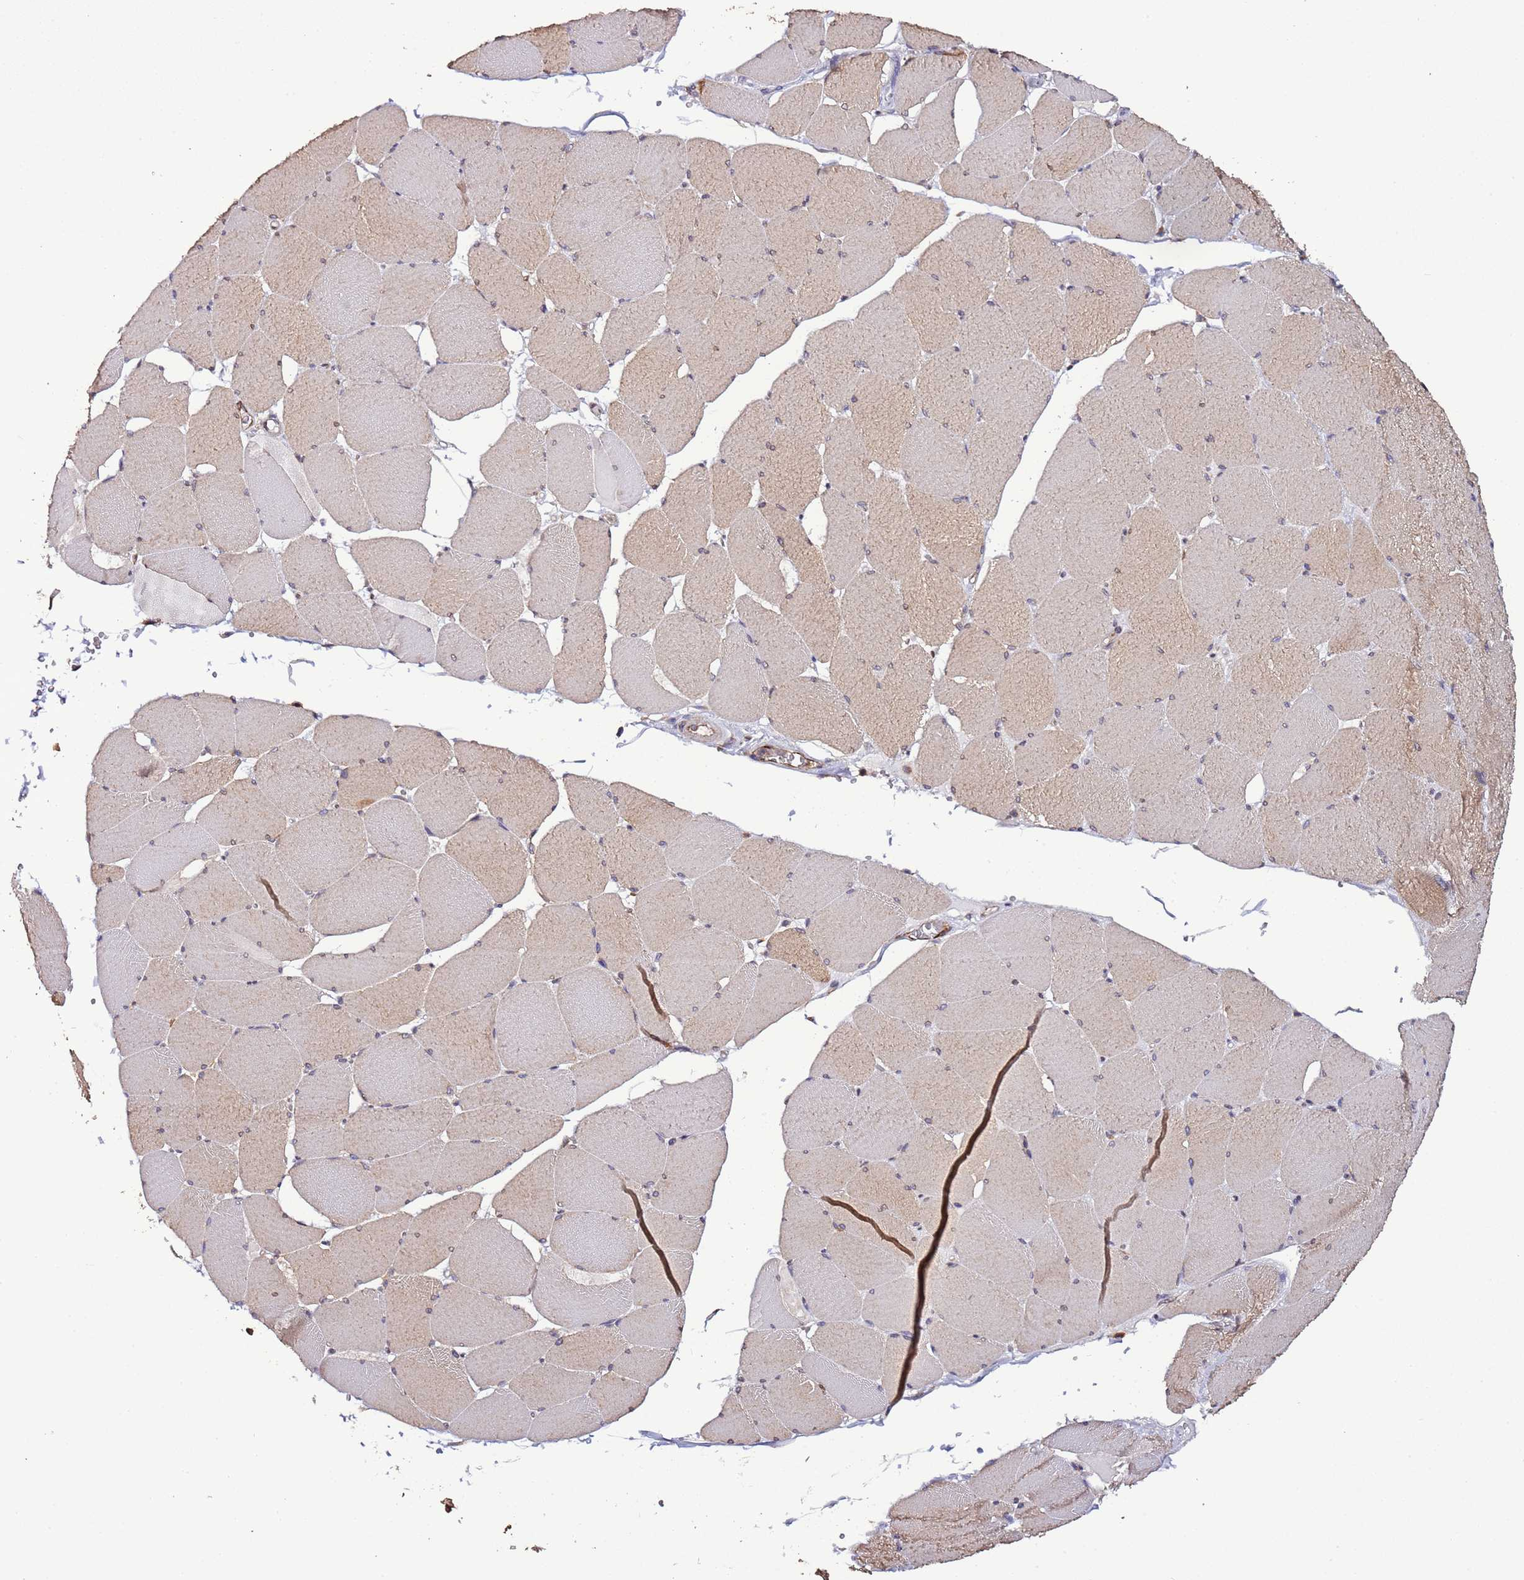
{"staining": {"intensity": "moderate", "quantity": "<25%", "location": "cytoplasmic/membranous"}, "tissue": "skeletal muscle", "cell_type": "Myocytes", "image_type": "normal", "snomed": [{"axis": "morphology", "description": "Normal tissue, NOS"}, {"axis": "topography", "description": "Skeletal muscle"}, {"axis": "topography", "description": "Head-Neck"}], "caption": "An image of human skeletal muscle stained for a protein displays moderate cytoplasmic/membranous brown staining in myocytes.", "gene": "SLC41A3", "patient": {"sex": "male", "age": 66}}